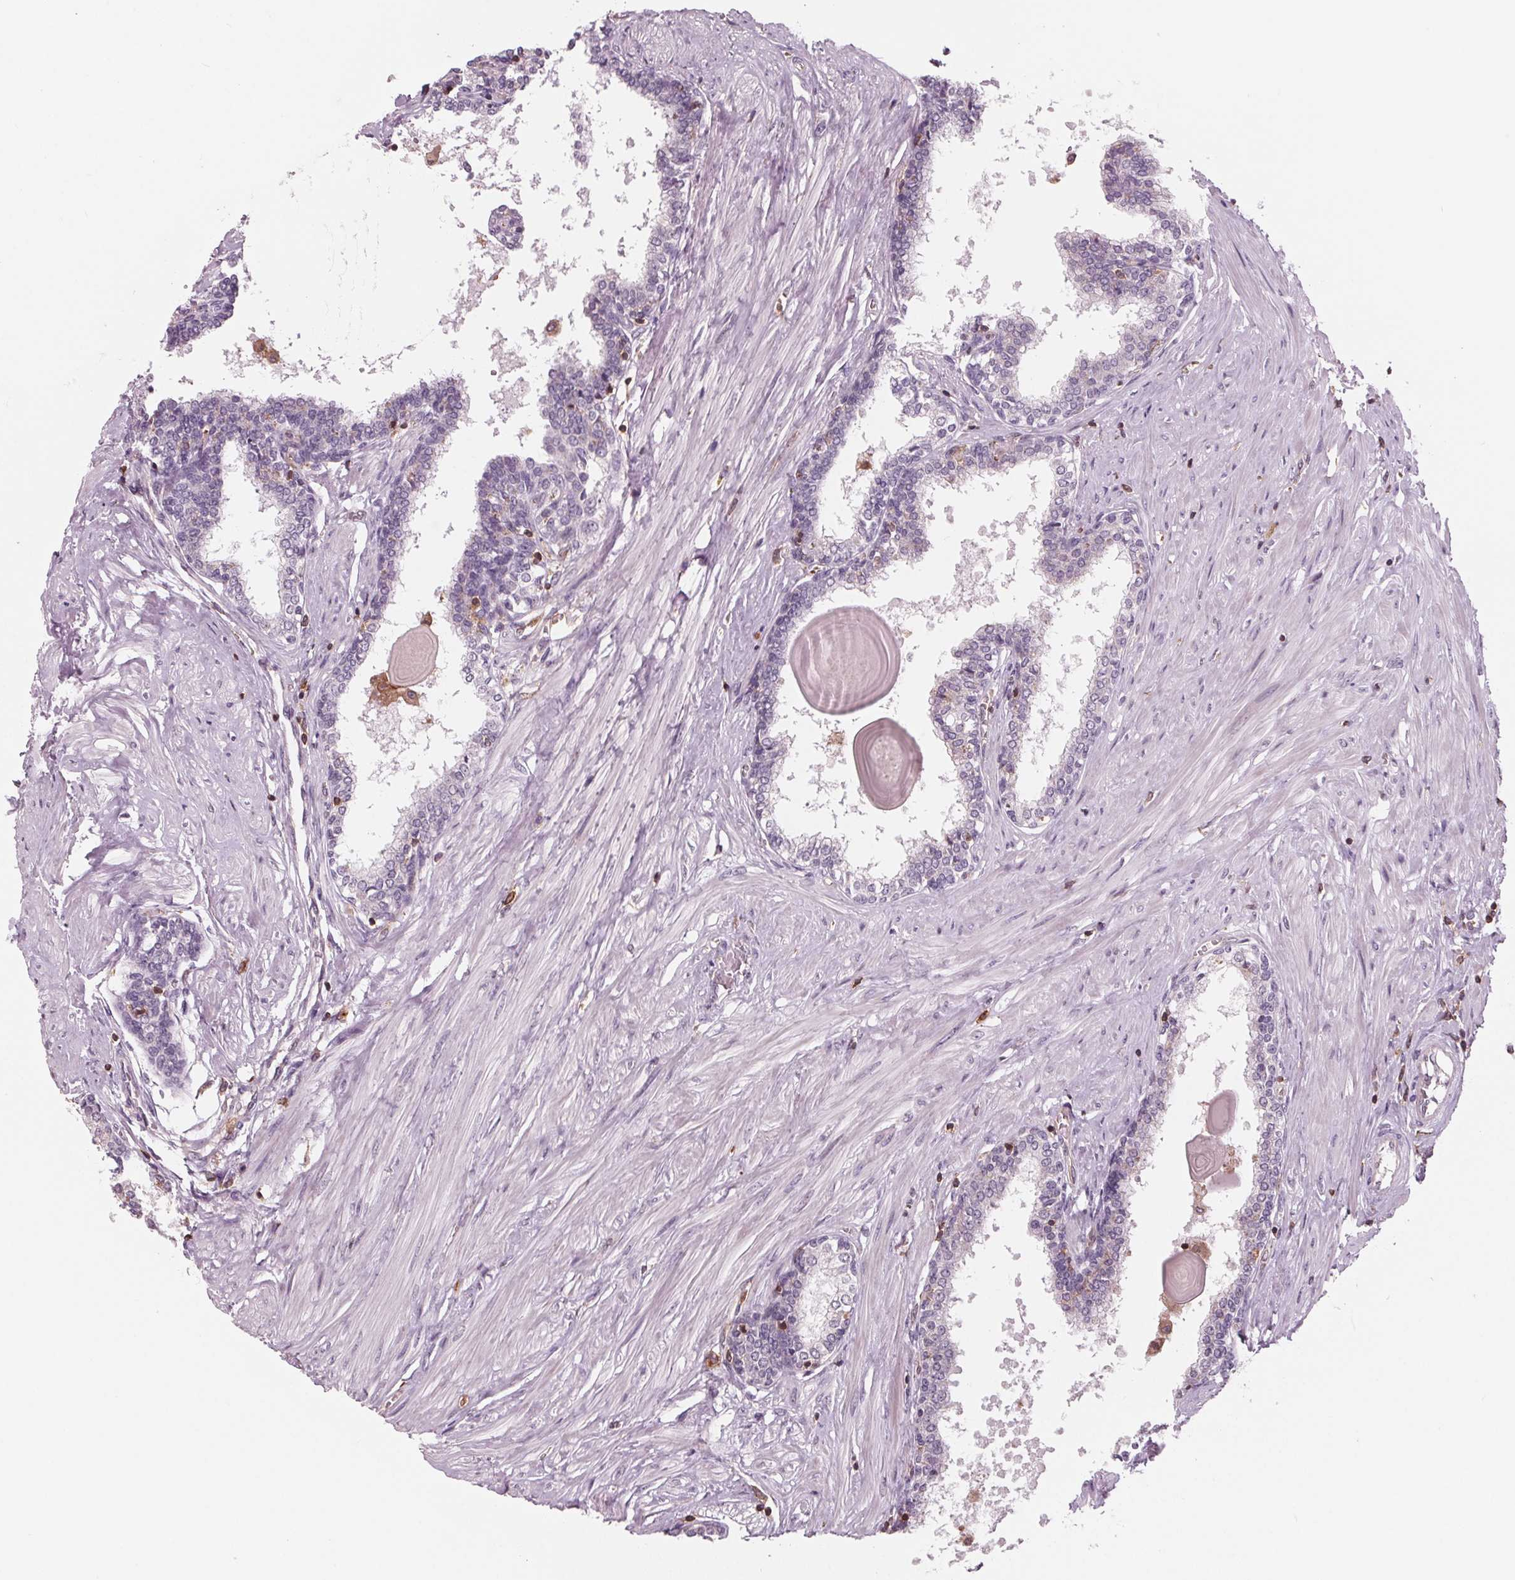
{"staining": {"intensity": "negative", "quantity": "none", "location": "none"}, "tissue": "prostate", "cell_type": "Glandular cells", "image_type": "normal", "snomed": [{"axis": "morphology", "description": "Normal tissue, NOS"}, {"axis": "topography", "description": "Prostate"}], "caption": "This is an immunohistochemistry micrograph of benign prostate. There is no staining in glandular cells.", "gene": "ARHGAP25", "patient": {"sex": "male", "age": 55}}